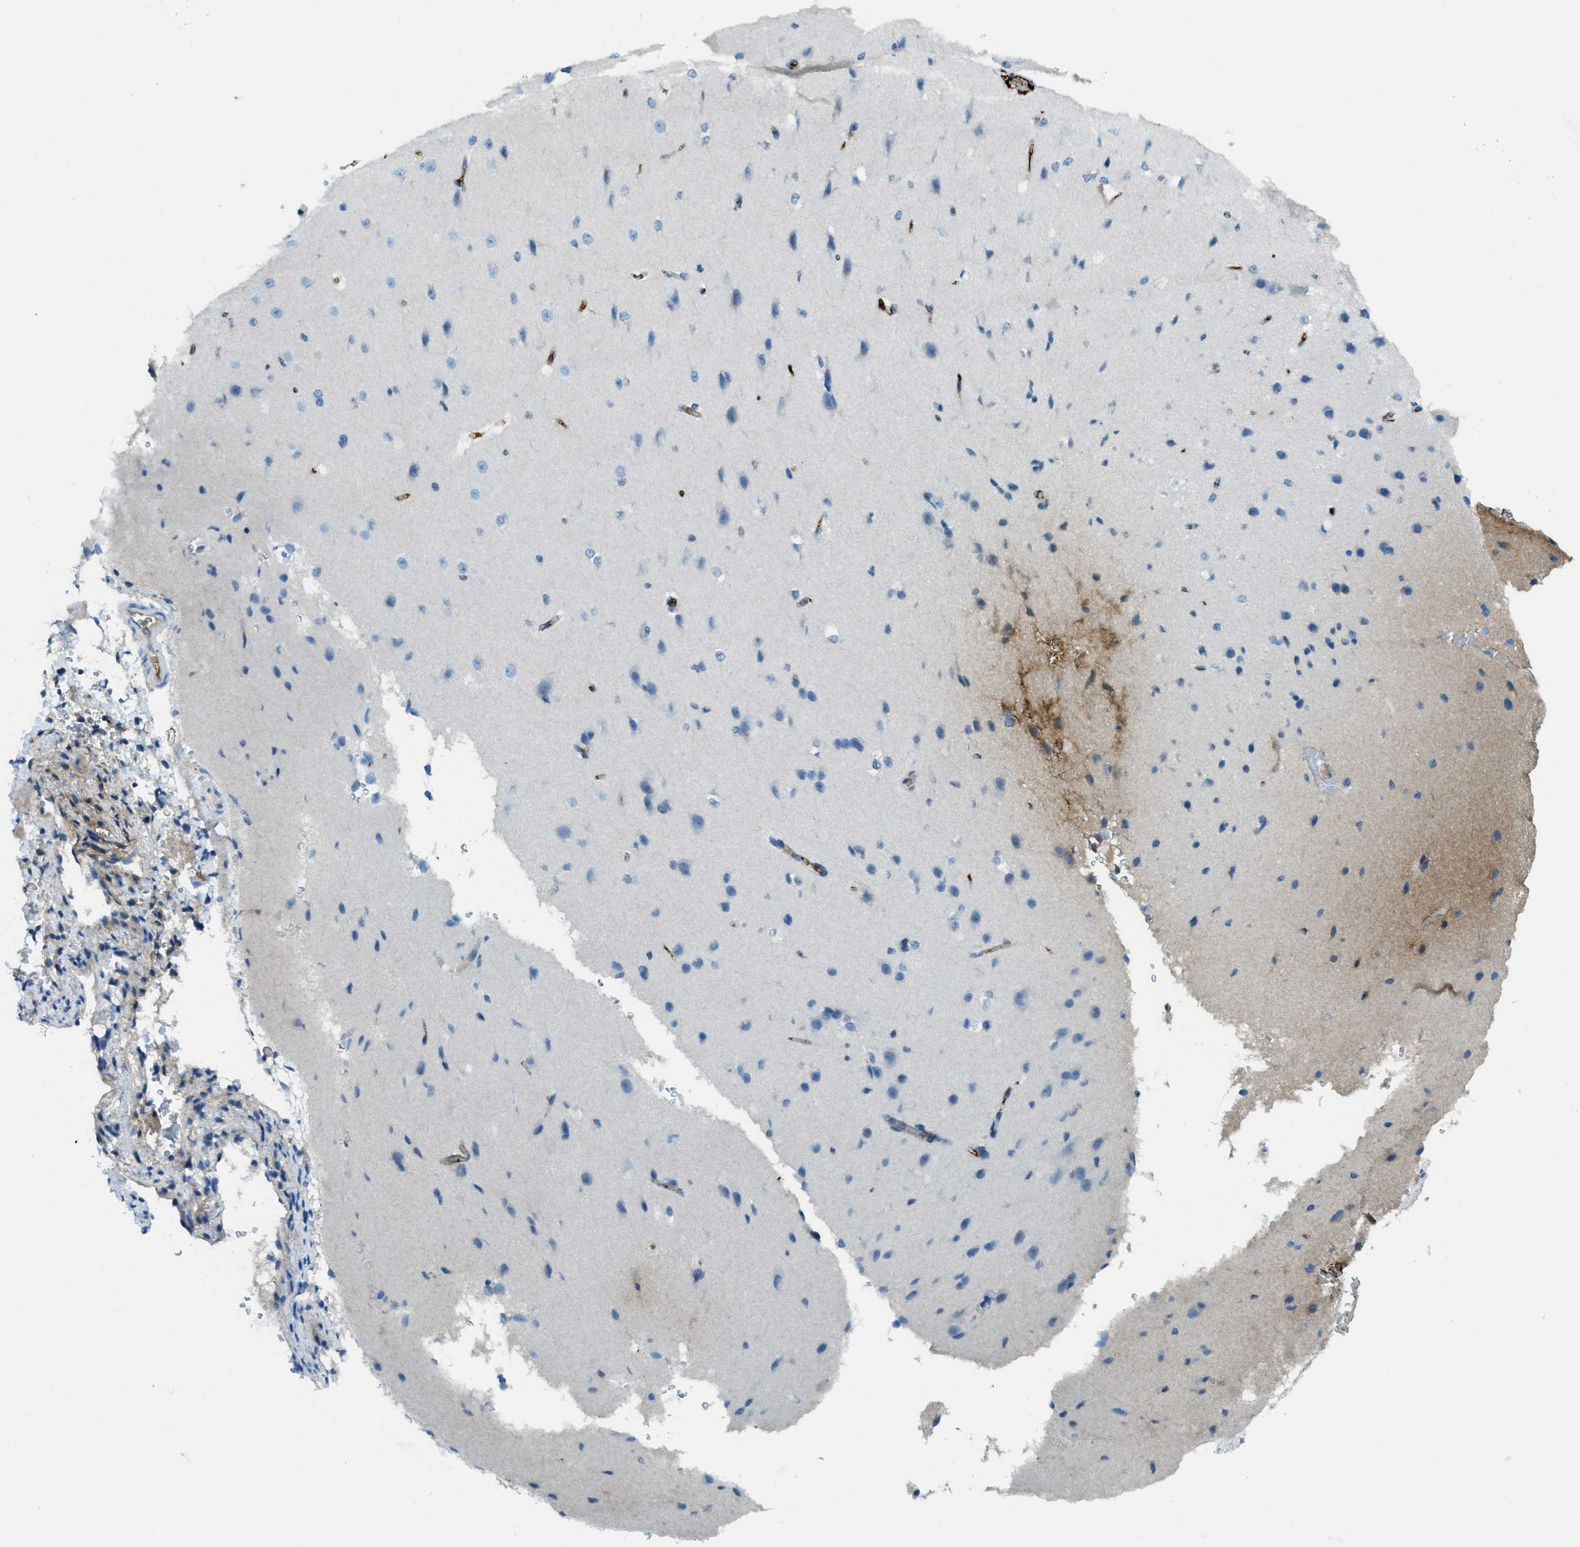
{"staining": {"intensity": "strong", "quantity": "<25%", "location": "cytoplasmic/membranous"}, "tissue": "cerebral cortex", "cell_type": "Endothelial cells", "image_type": "normal", "snomed": [{"axis": "morphology", "description": "Normal tissue, NOS"}, {"axis": "morphology", "description": "Developmental malformation"}, {"axis": "topography", "description": "Cerebral cortex"}], "caption": "The histopathology image demonstrates a brown stain indicating the presence of a protein in the cytoplasmic/membranous of endothelial cells in cerebral cortex. (DAB IHC with brightfield microscopy, high magnification).", "gene": "TRIM59", "patient": {"sex": "female", "age": 30}}